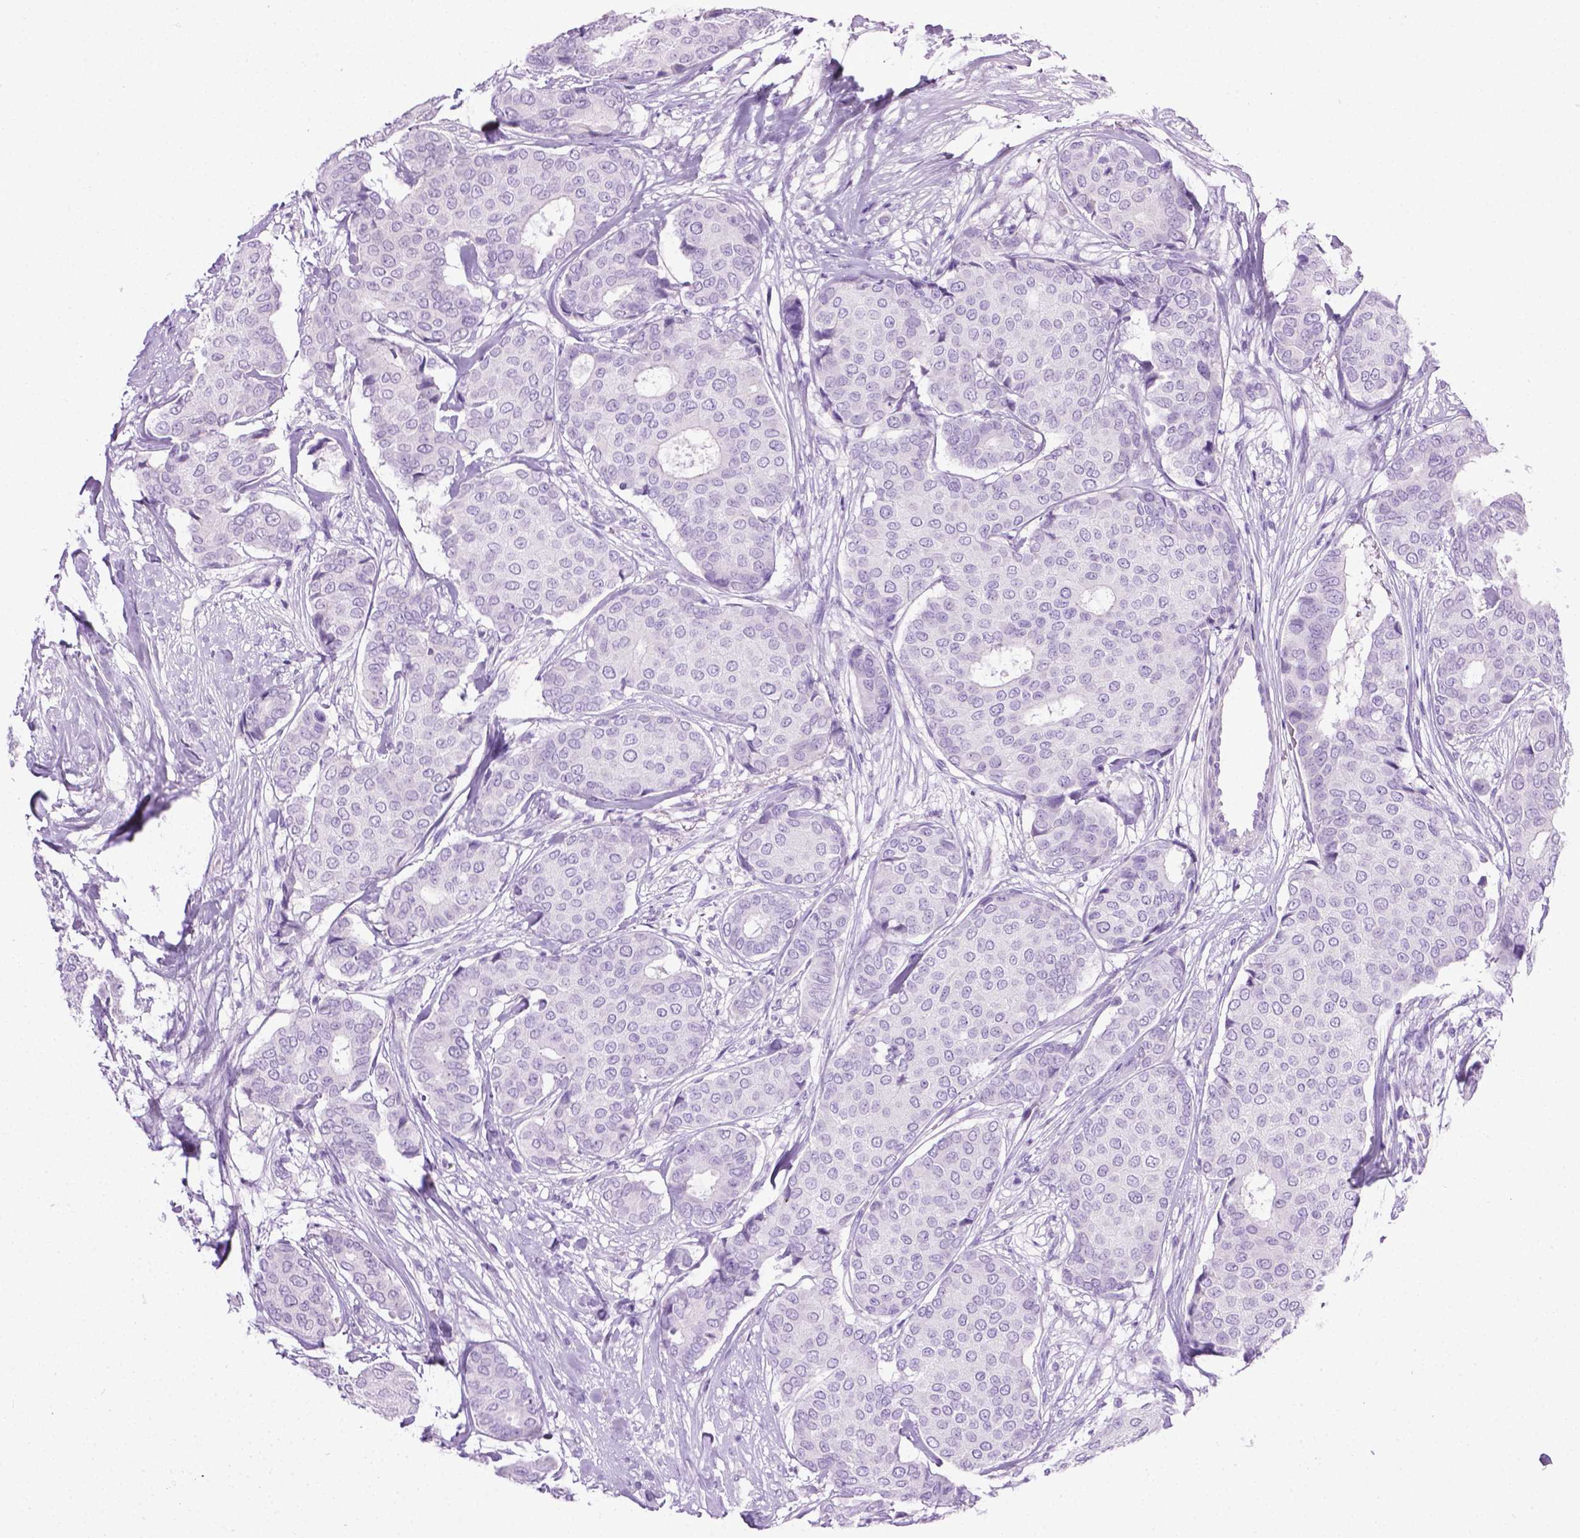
{"staining": {"intensity": "negative", "quantity": "none", "location": "none"}, "tissue": "breast cancer", "cell_type": "Tumor cells", "image_type": "cancer", "snomed": [{"axis": "morphology", "description": "Duct carcinoma"}, {"axis": "topography", "description": "Breast"}], "caption": "Immunohistochemical staining of human breast cancer (invasive ductal carcinoma) displays no significant positivity in tumor cells.", "gene": "LELP1", "patient": {"sex": "female", "age": 75}}